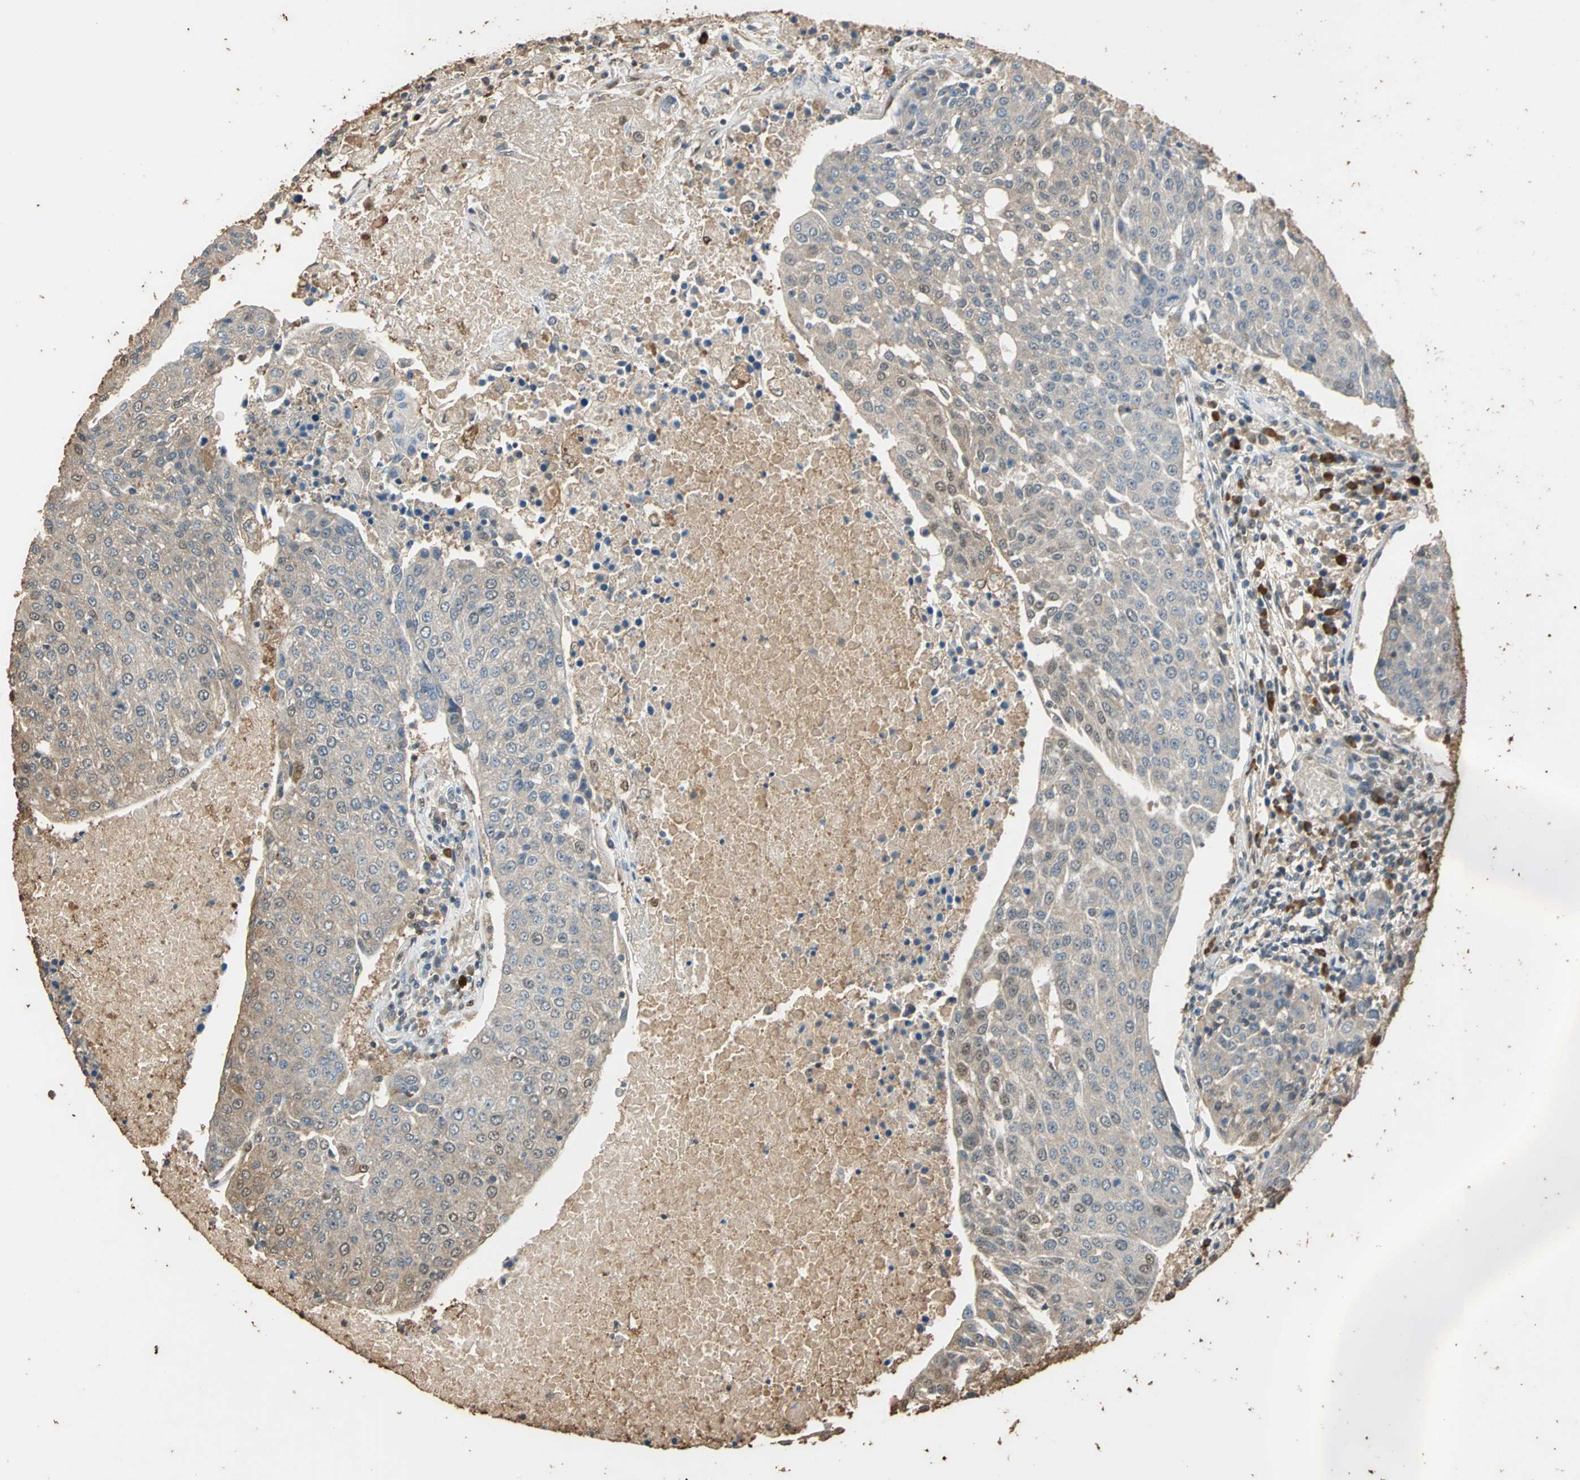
{"staining": {"intensity": "weak", "quantity": ">75%", "location": "cytoplasmic/membranous"}, "tissue": "urothelial cancer", "cell_type": "Tumor cells", "image_type": "cancer", "snomed": [{"axis": "morphology", "description": "Urothelial carcinoma, High grade"}, {"axis": "topography", "description": "Urinary bladder"}], "caption": "Protein positivity by immunohistochemistry exhibits weak cytoplasmic/membranous staining in approximately >75% of tumor cells in urothelial cancer.", "gene": "GAPDH", "patient": {"sex": "female", "age": 85}}